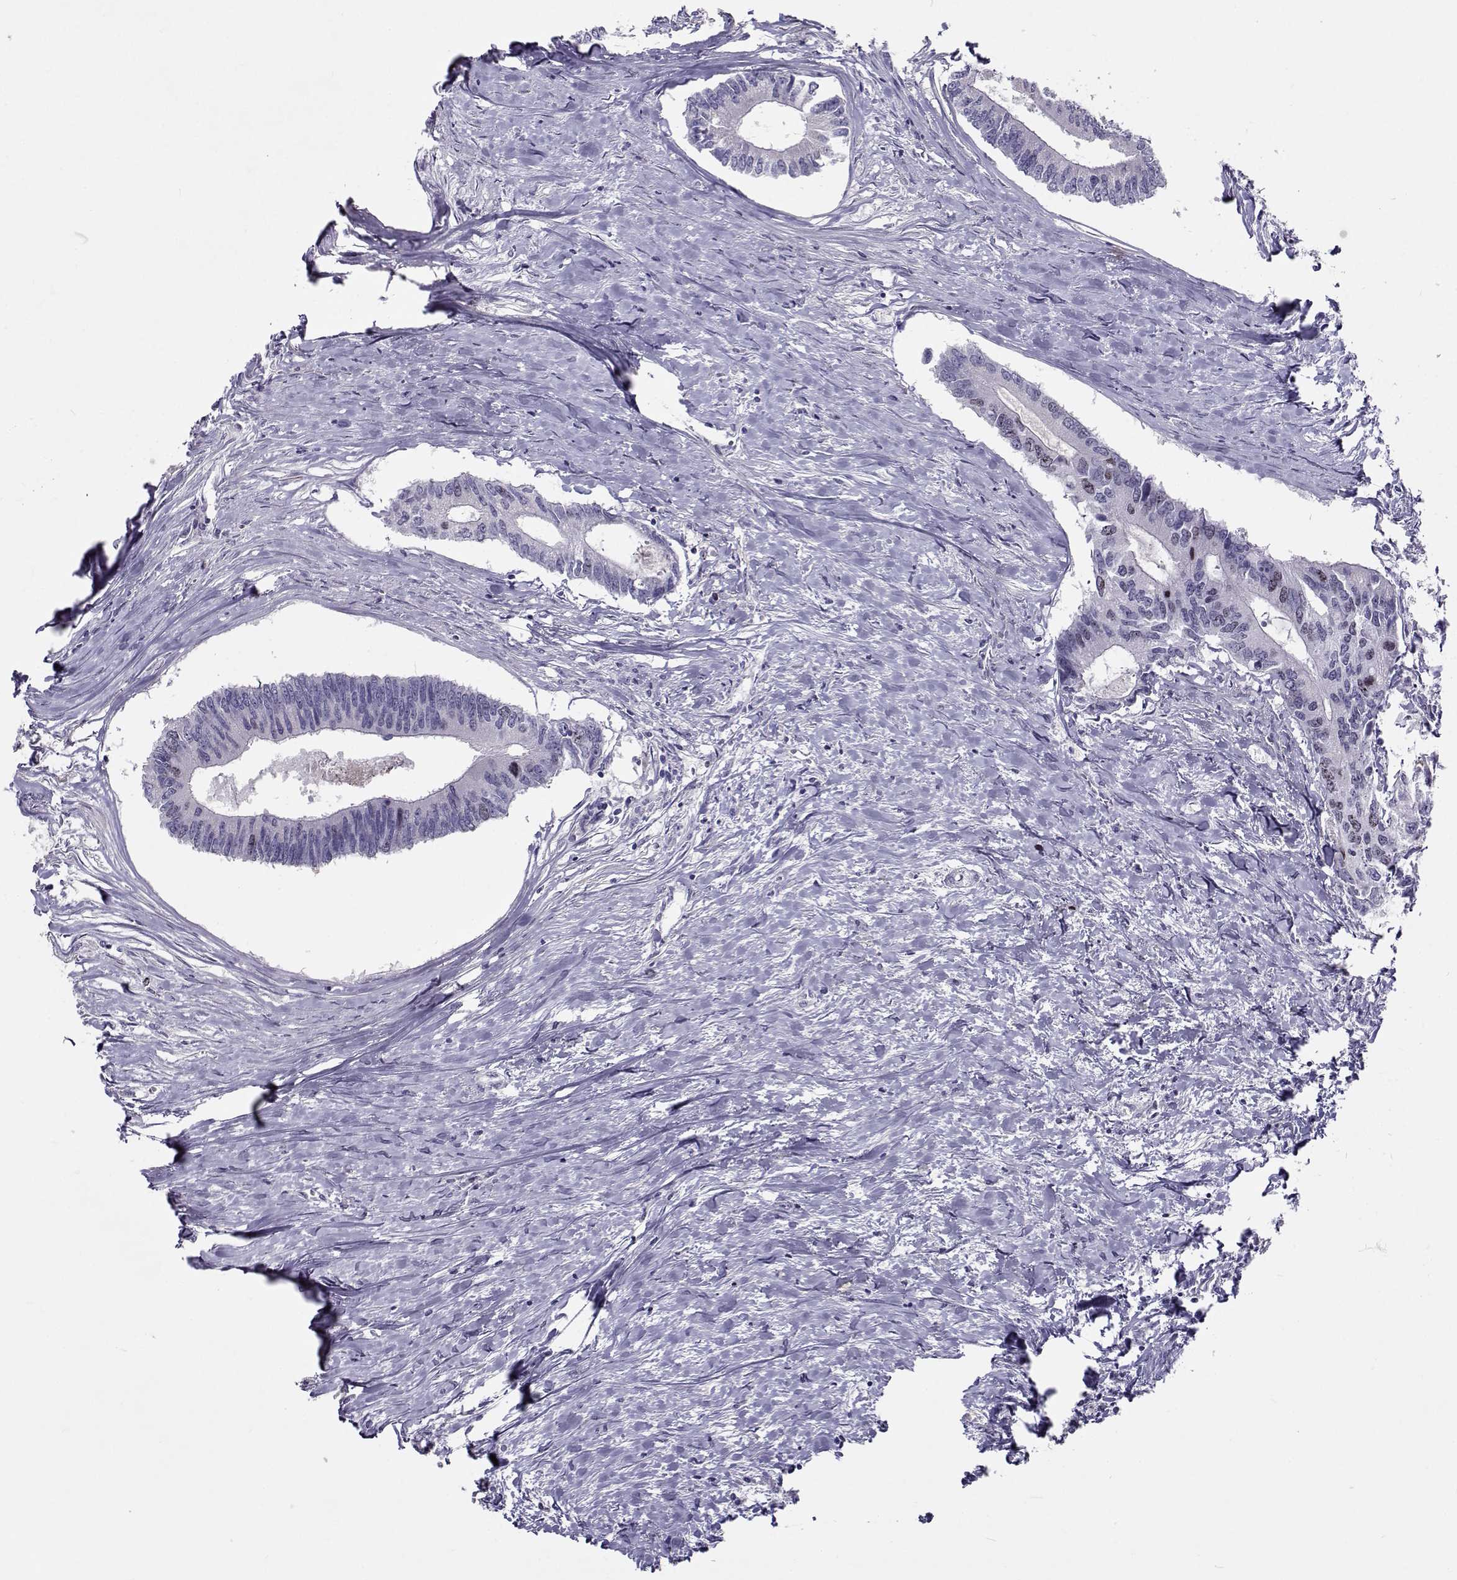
{"staining": {"intensity": "weak", "quantity": "<25%", "location": "nuclear"}, "tissue": "colorectal cancer", "cell_type": "Tumor cells", "image_type": "cancer", "snomed": [{"axis": "morphology", "description": "Adenocarcinoma, NOS"}, {"axis": "topography", "description": "Colon"}], "caption": "High magnification brightfield microscopy of colorectal cancer stained with DAB (3,3'-diaminobenzidine) (brown) and counterstained with hematoxylin (blue): tumor cells show no significant expression.", "gene": "NPW", "patient": {"sex": "male", "age": 53}}